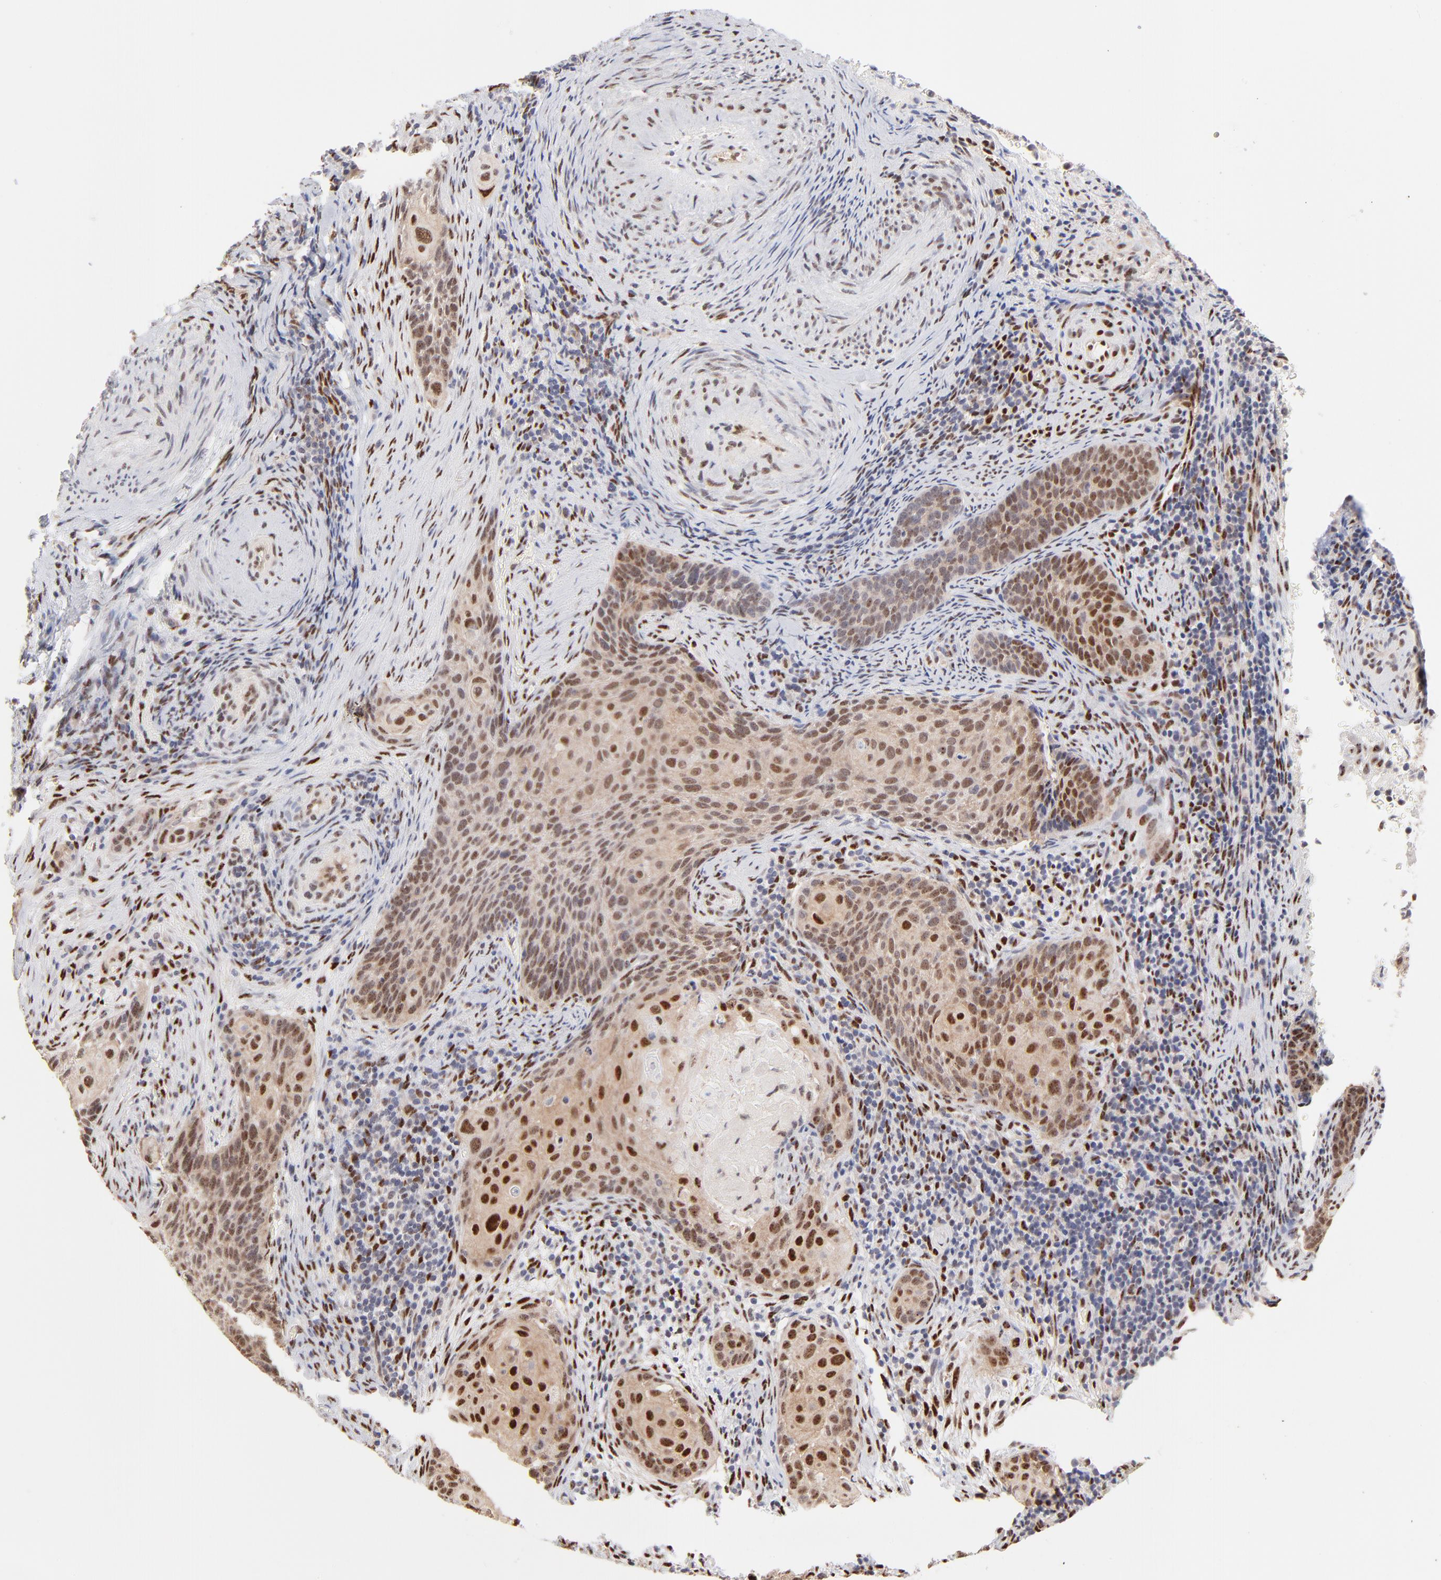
{"staining": {"intensity": "strong", "quantity": "25%-75%", "location": "cytoplasmic/membranous,nuclear"}, "tissue": "cervical cancer", "cell_type": "Tumor cells", "image_type": "cancer", "snomed": [{"axis": "morphology", "description": "Squamous cell carcinoma, NOS"}, {"axis": "topography", "description": "Cervix"}], "caption": "Cervical squamous cell carcinoma stained with immunohistochemistry shows strong cytoplasmic/membranous and nuclear expression in approximately 25%-75% of tumor cells.", "gene": "STAT3", "patient": {"sex": "female", "age": 33}}